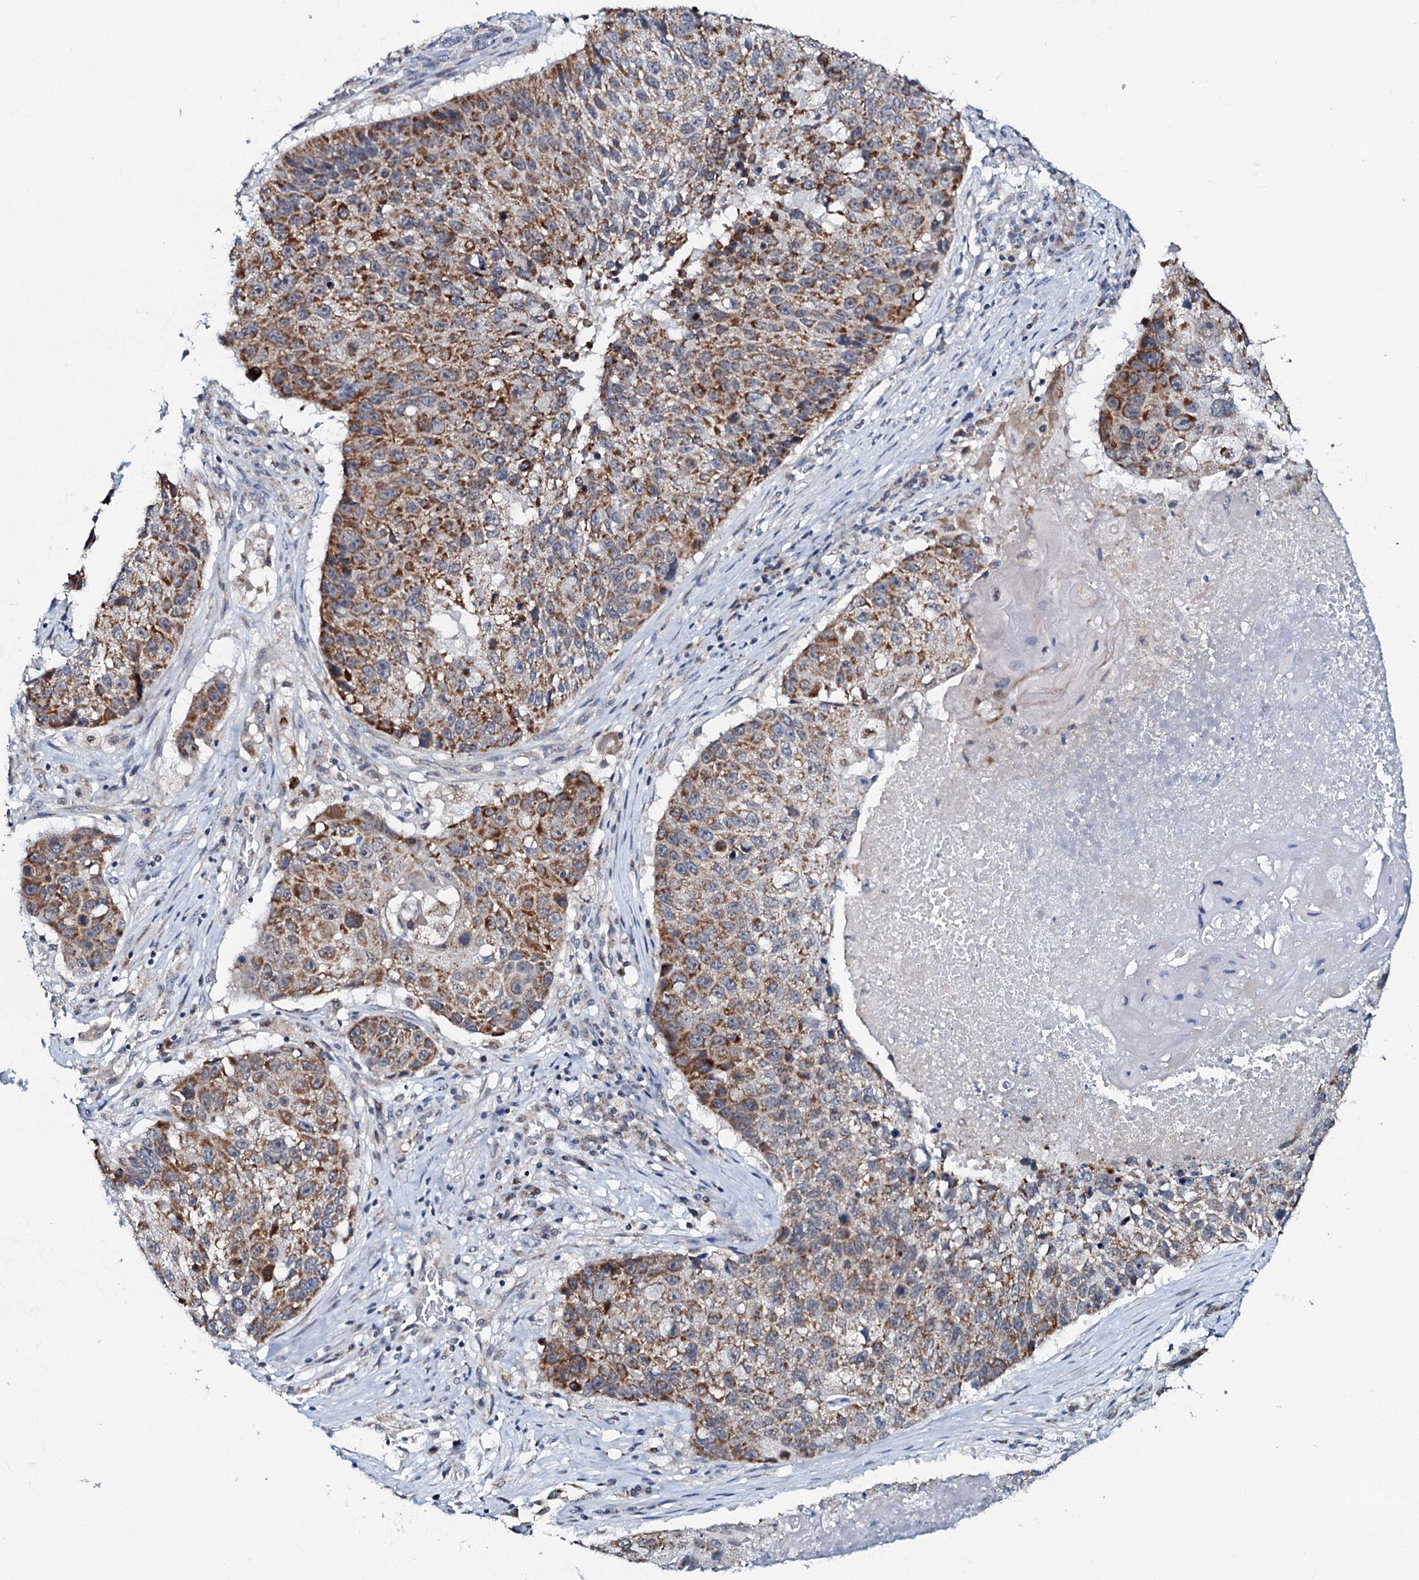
{"staining": {"intensity": "moderate", "quantity": ">75%", "location": "cytoplasmic/membranous"}, "tissue": "lung cancer", "cell_type": "Tumor cells", "image_type": "cancer", "snomed": [{"axis": "morphology", "description": "Squamous cell carcinoma, NOS"}, {"axis": "topography", "description": "Lung"}], "caption": "A medium amount of moderate cytoplasmic/membranous expression is identified in approximately >75% of tumor cells in lung cancer (squamous cell carcinoma) tissue.", "gene": "MRPL51", "patient": {"sex": "male", "age": 61}}